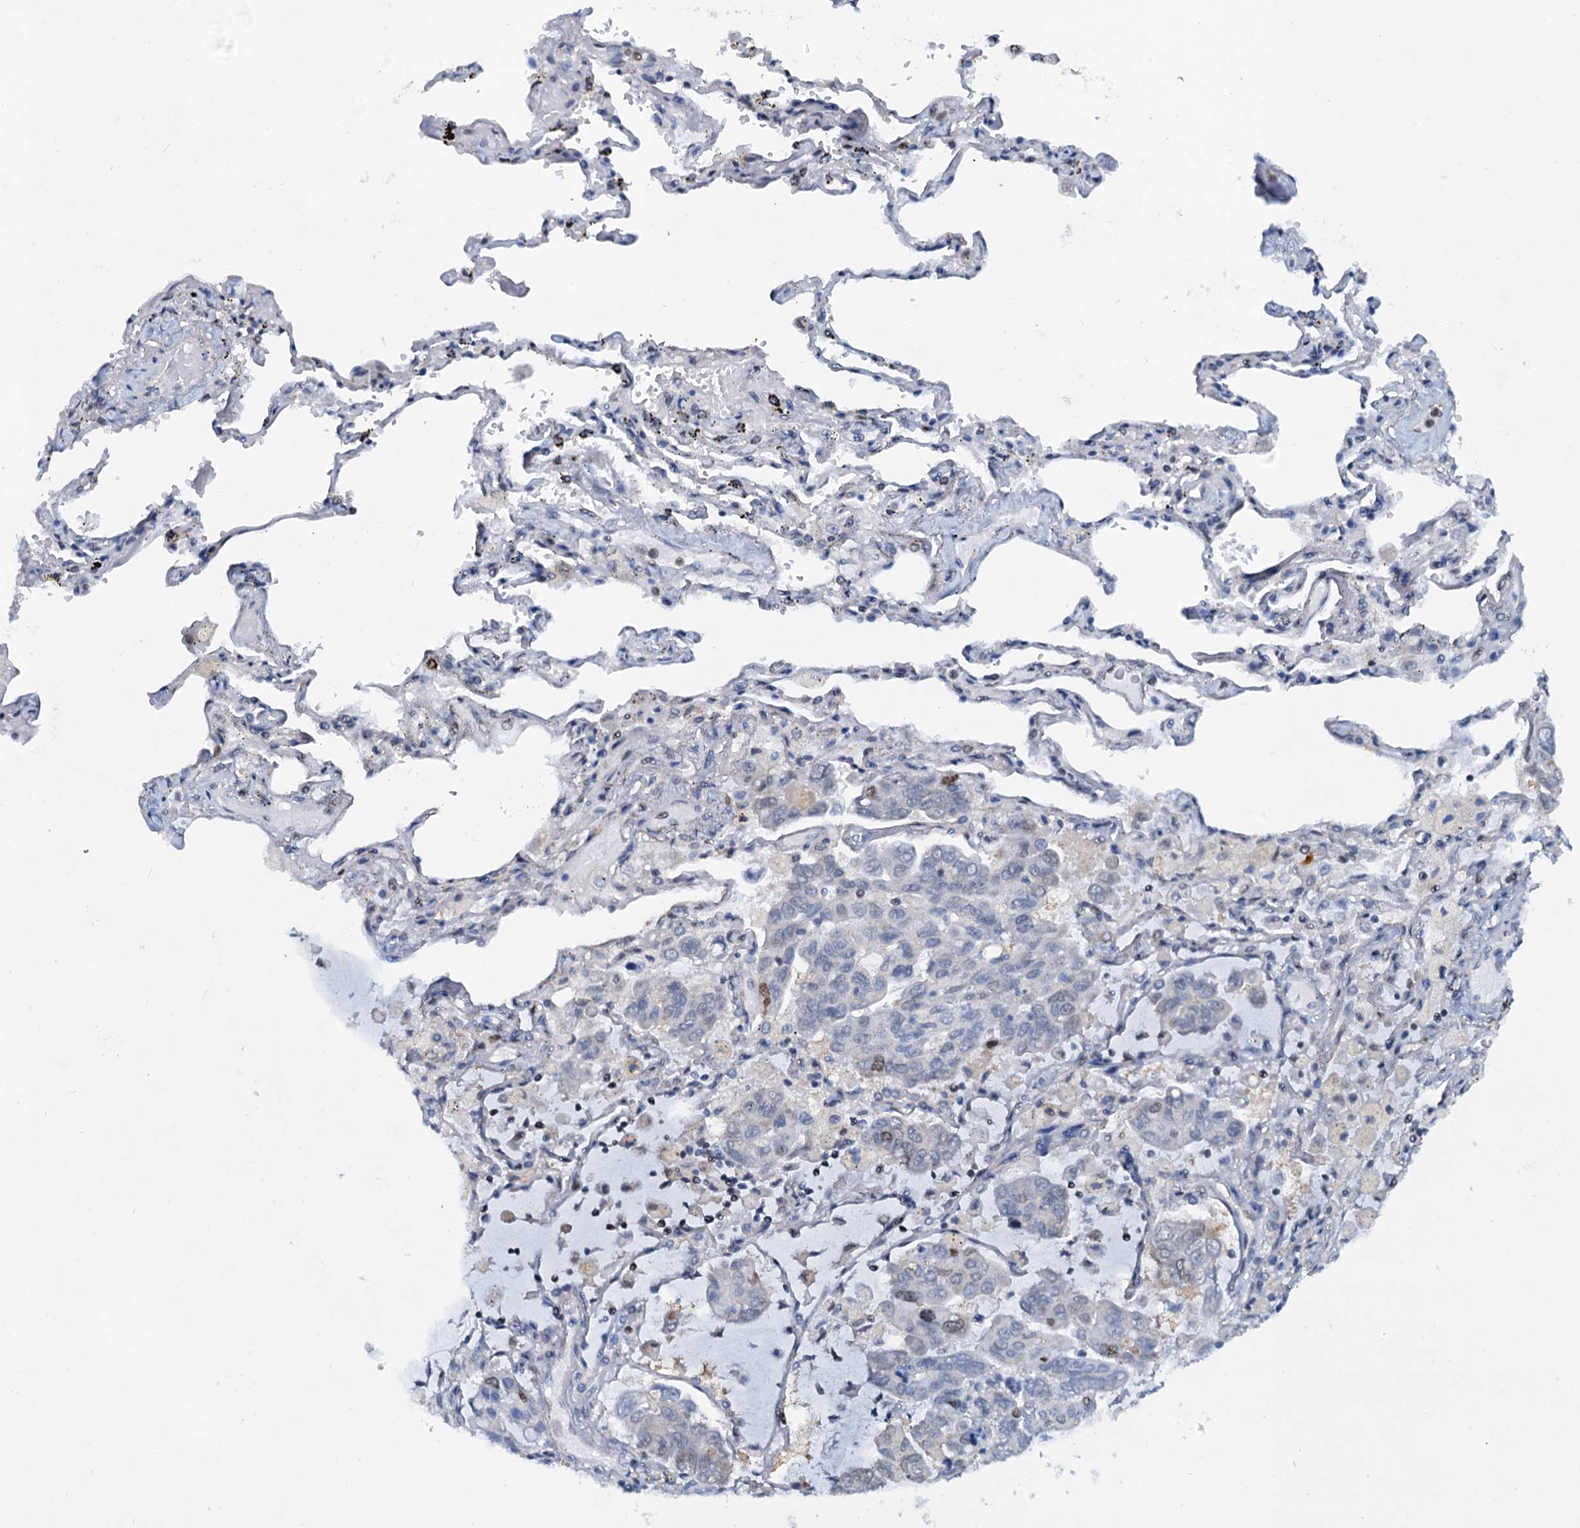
{"staining": {"intensity": "negative", "quantity": "none", "location": "none"}, "tissue": "lung cancer", "cell_type": "Tumor cells", "image_type": "cancer", "snomed": [{"axis": "morphology", "description": "Adenocarcinoma, NOS"}, {"axis": "topography", "description": "Lung"}], "caption": "Photomicrograph shows no significant protein expression in tumor cells of lung cancer. (Immunohistochemistry, brightfield microscopy, high magnification).", "gene": "PTGES3", "patient": {"sex": "male", "age": 64}}